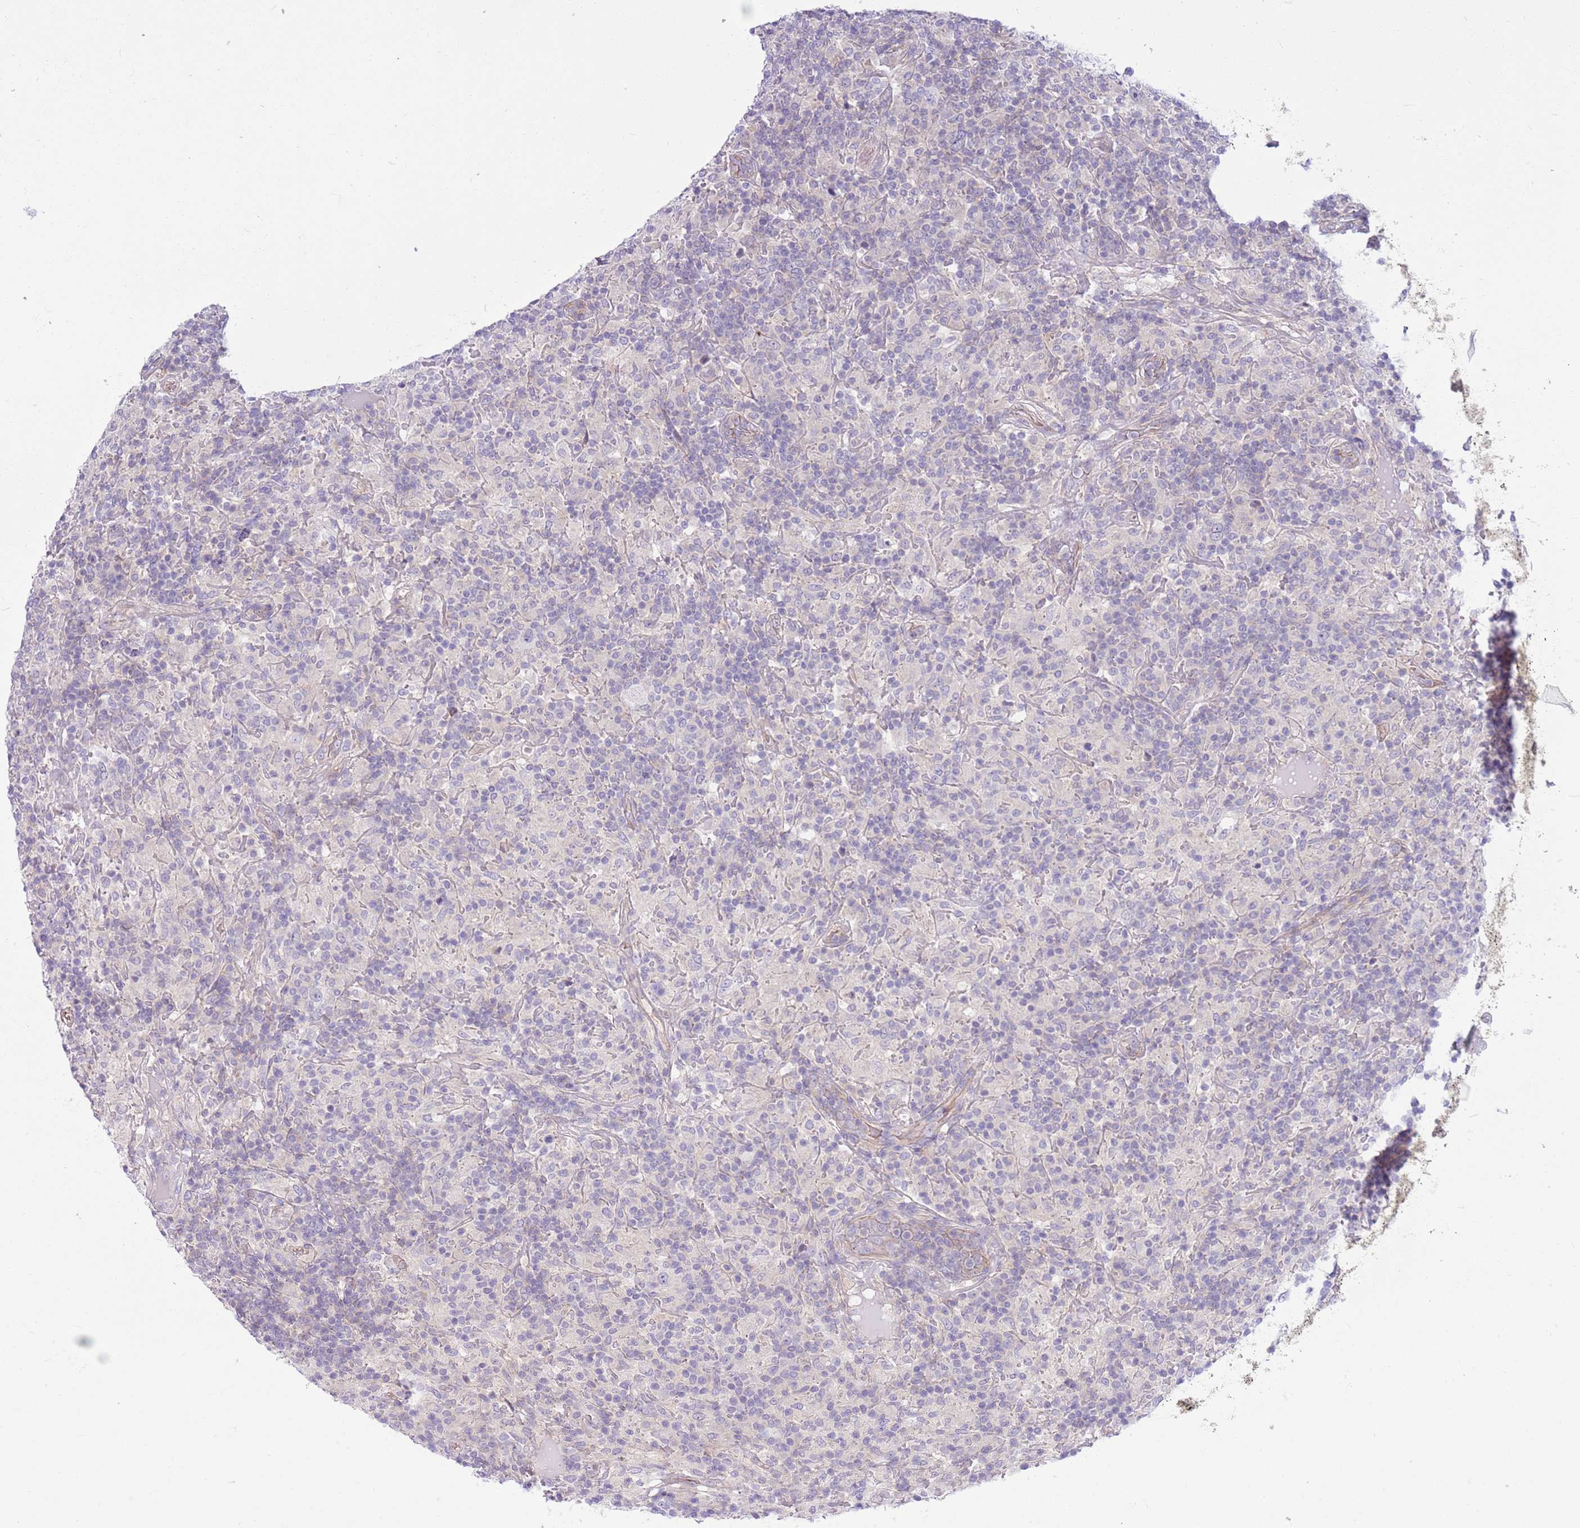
{"staining": {"intensity": "negative", "quantity": "none", "location": "none"}, "tissue": "lymphoma", "cell_type": "Tumor cells", "image_type": "cancer", "snomed": [{"axis": "morphology", "description": "Hodgkin's disease, NOS"}, {"axis": "topography", "description": "Lymph node"}], "caption": "Tumor cells are negative for protein expression in human lymphoma.", "gene": "PARP8", "patient": {"sex": "male", "age": 70}}